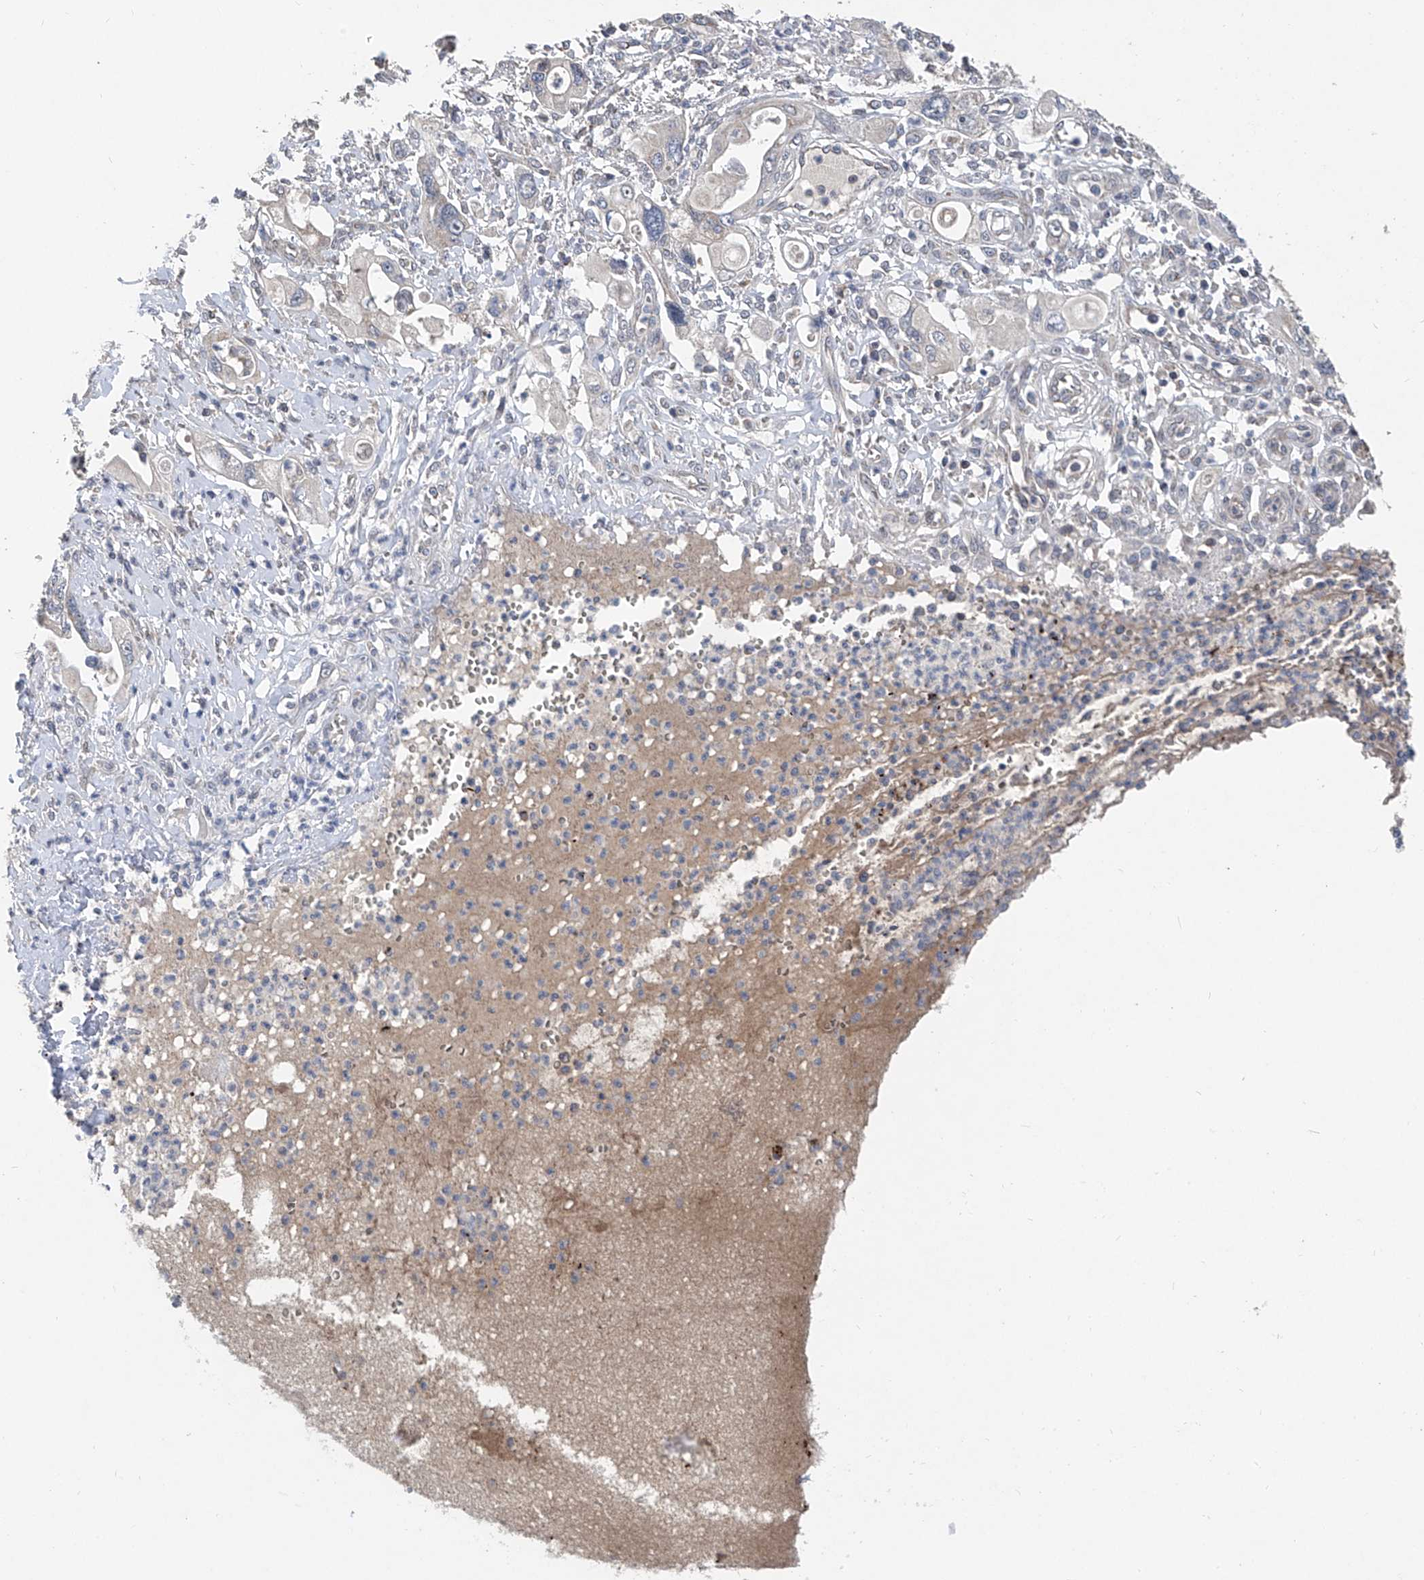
{"staining": {"intensity": "weak", "quantity": "<25%", "location": "cytoplasmic/membranous"}, "tissue": "pancreatic cancer", "cell_type": "Tumor cells", "image_type": "cancer", "snomed": [{"axis": "morphology", "description": "Adenocarcinoma, NOS"}, {"axis": "topography", "description": "Pancreas"}], "caption": "This is a photomicrograph of immunohistochemistry (IHC) staining of adenocarcinoma (pancreatic), which shows no positivity in tumor cells.", "gene": "BCKDHB", "patient": {"sex": "male", "age": 68}}